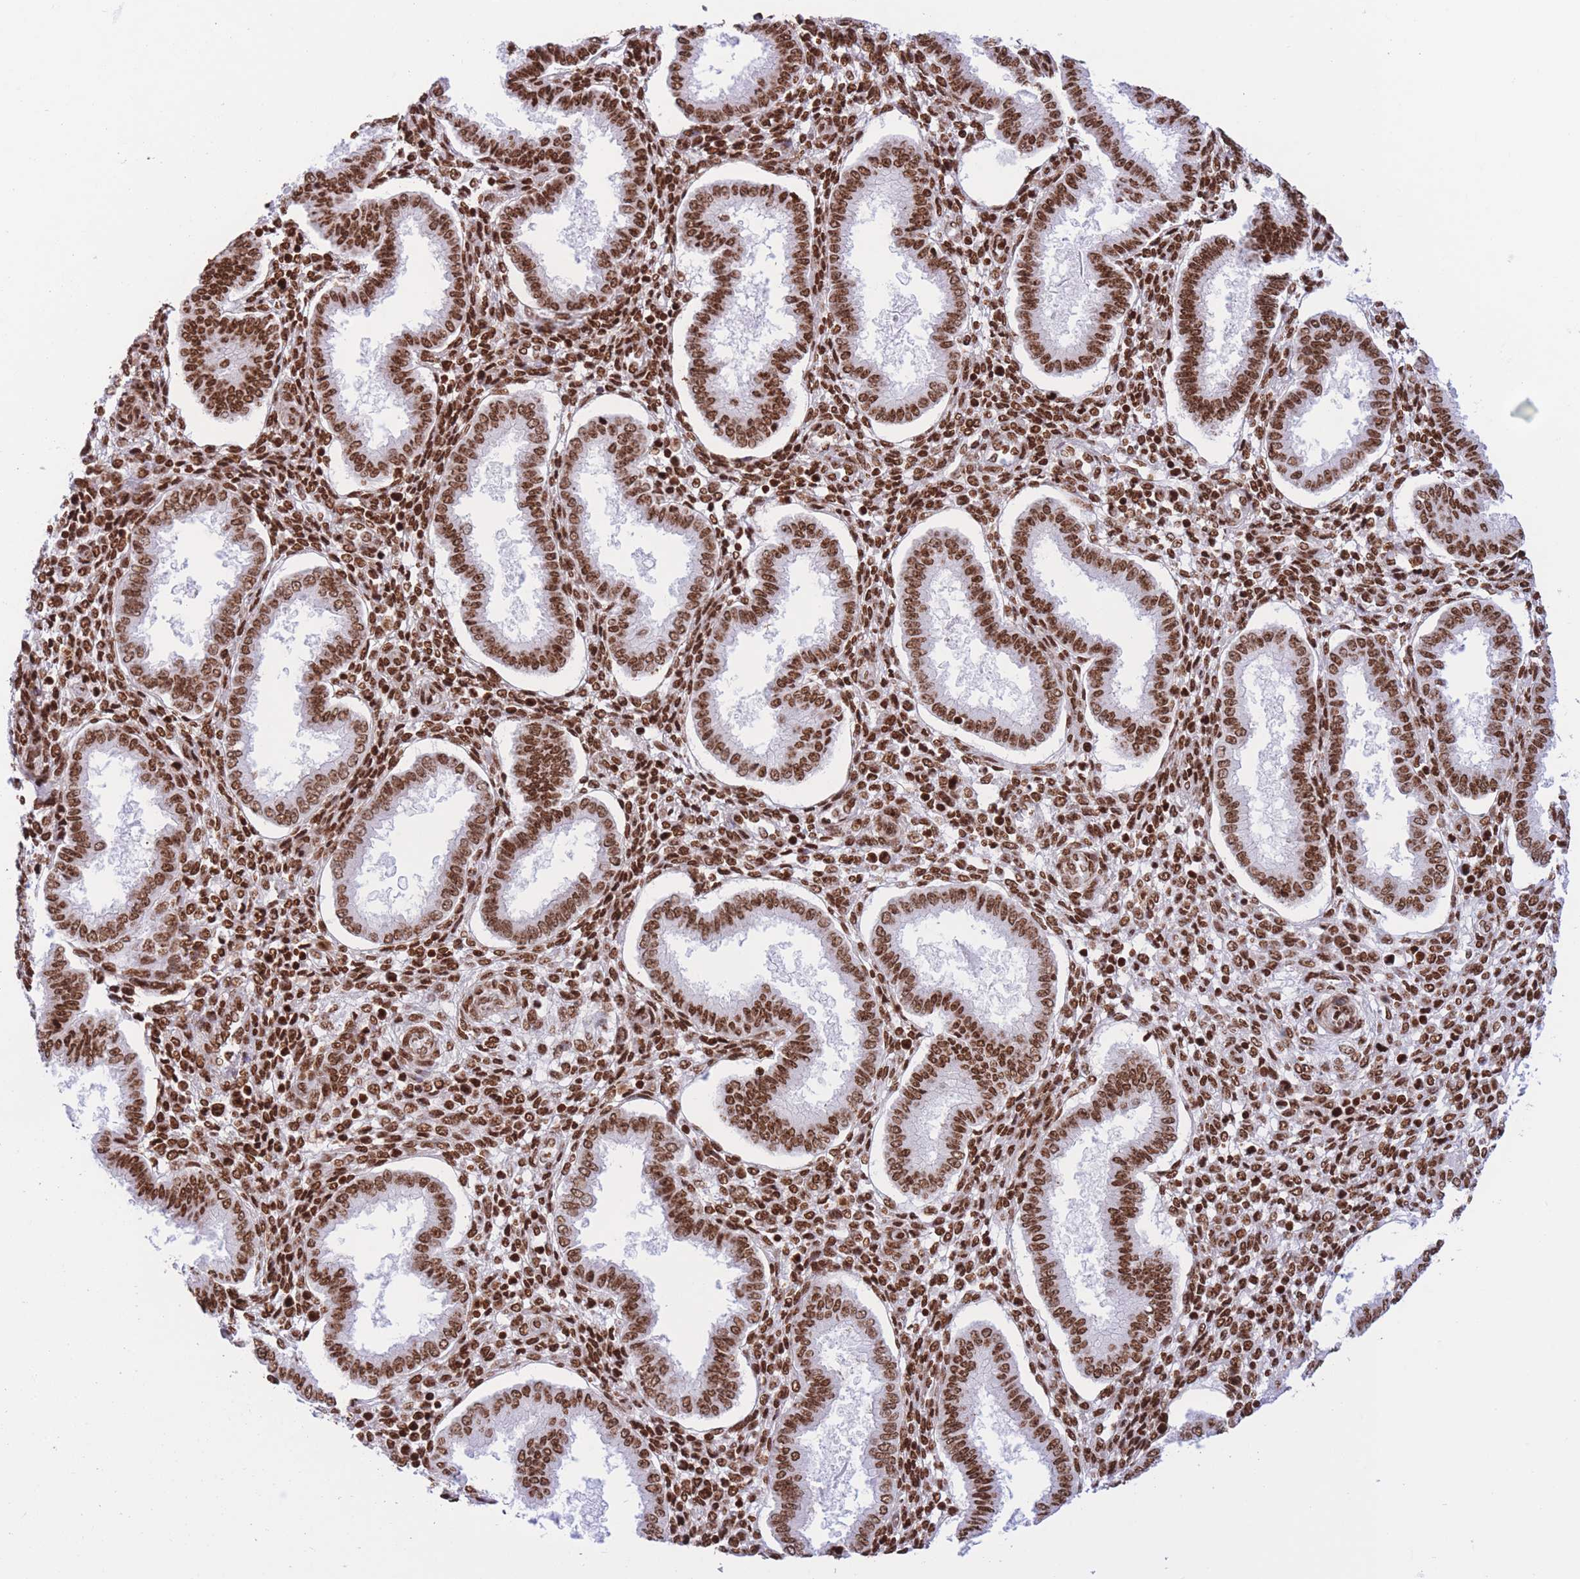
{"staining": {"intensity": "strong", "quantity": ">75%", "location": "nuclear"}, "tissue": "endometrium", "cell_type": "Cells in endometrial stroma", "image_type": "normal", "snomed": [{"axis": "morphology", "description": "Normal tissue, NOS"}, {"axis": "topography", "description": "Endometrium"}], "caption": "A micrograph of human endometrium stained for a protein exhibits strong nuclear brown staining in cells in endometrial stroma.", "gene": "H2BC10", "patient": {"sex": "female", "age": 24}}